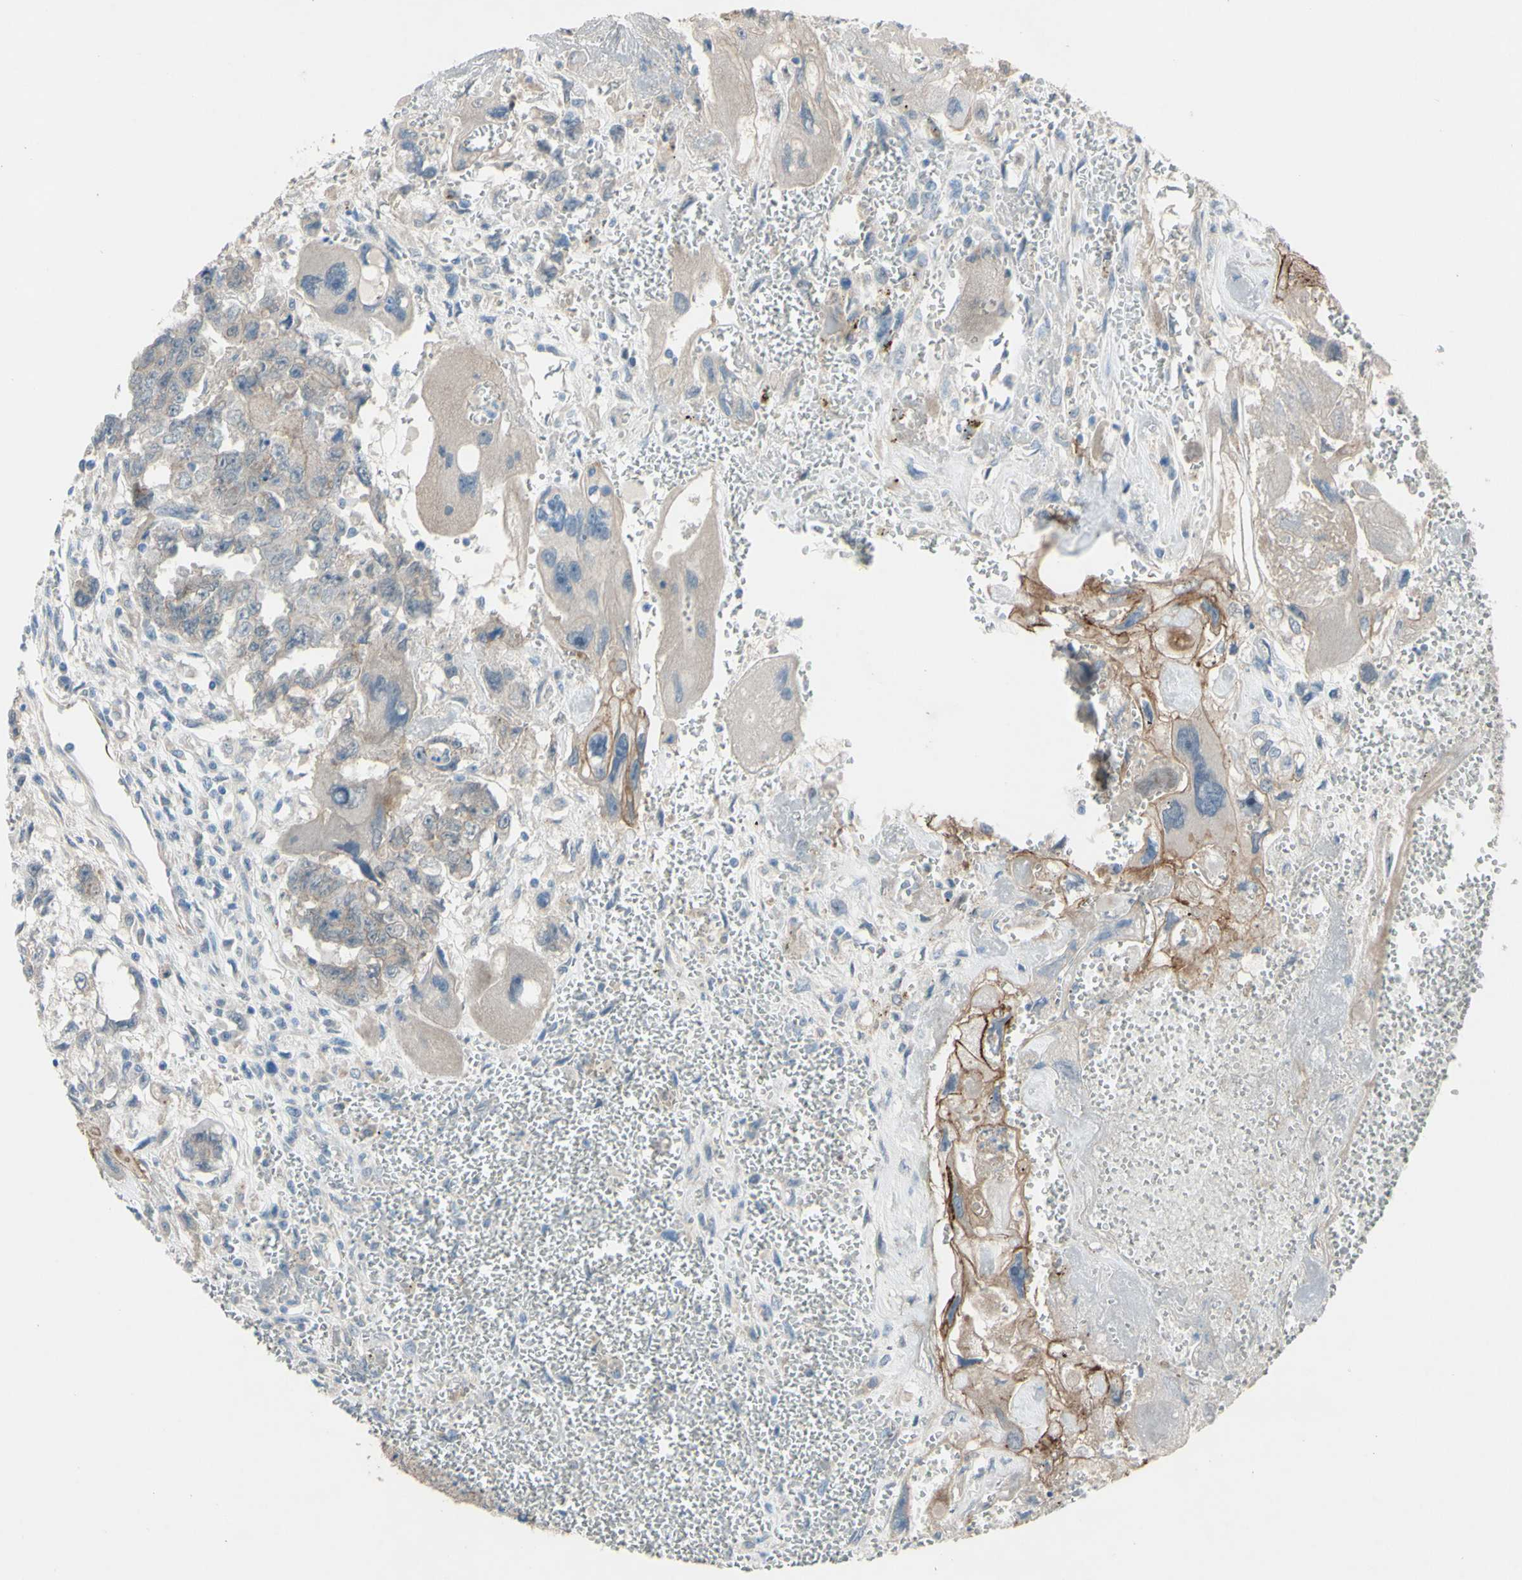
{"staining": {"intensity": "weak", "quantity": "<25%", "location": "cytoplasmic/membranous"}, "tissue": "testis cancer", "cell_type": "Tumor cells", "image_type": "cancer", "snomed": [{"axis": "morphology", "description": "Carcinoma, Embryonal, NOS"}, {"axis": "topography", "description": "Testis"}], "caption": "Tumor cells are negative for brown protein staining in testis cancer (embryonal carcinoma).", "gene": "CDCP1", "patient": {"sex": "male", "age": 28}}